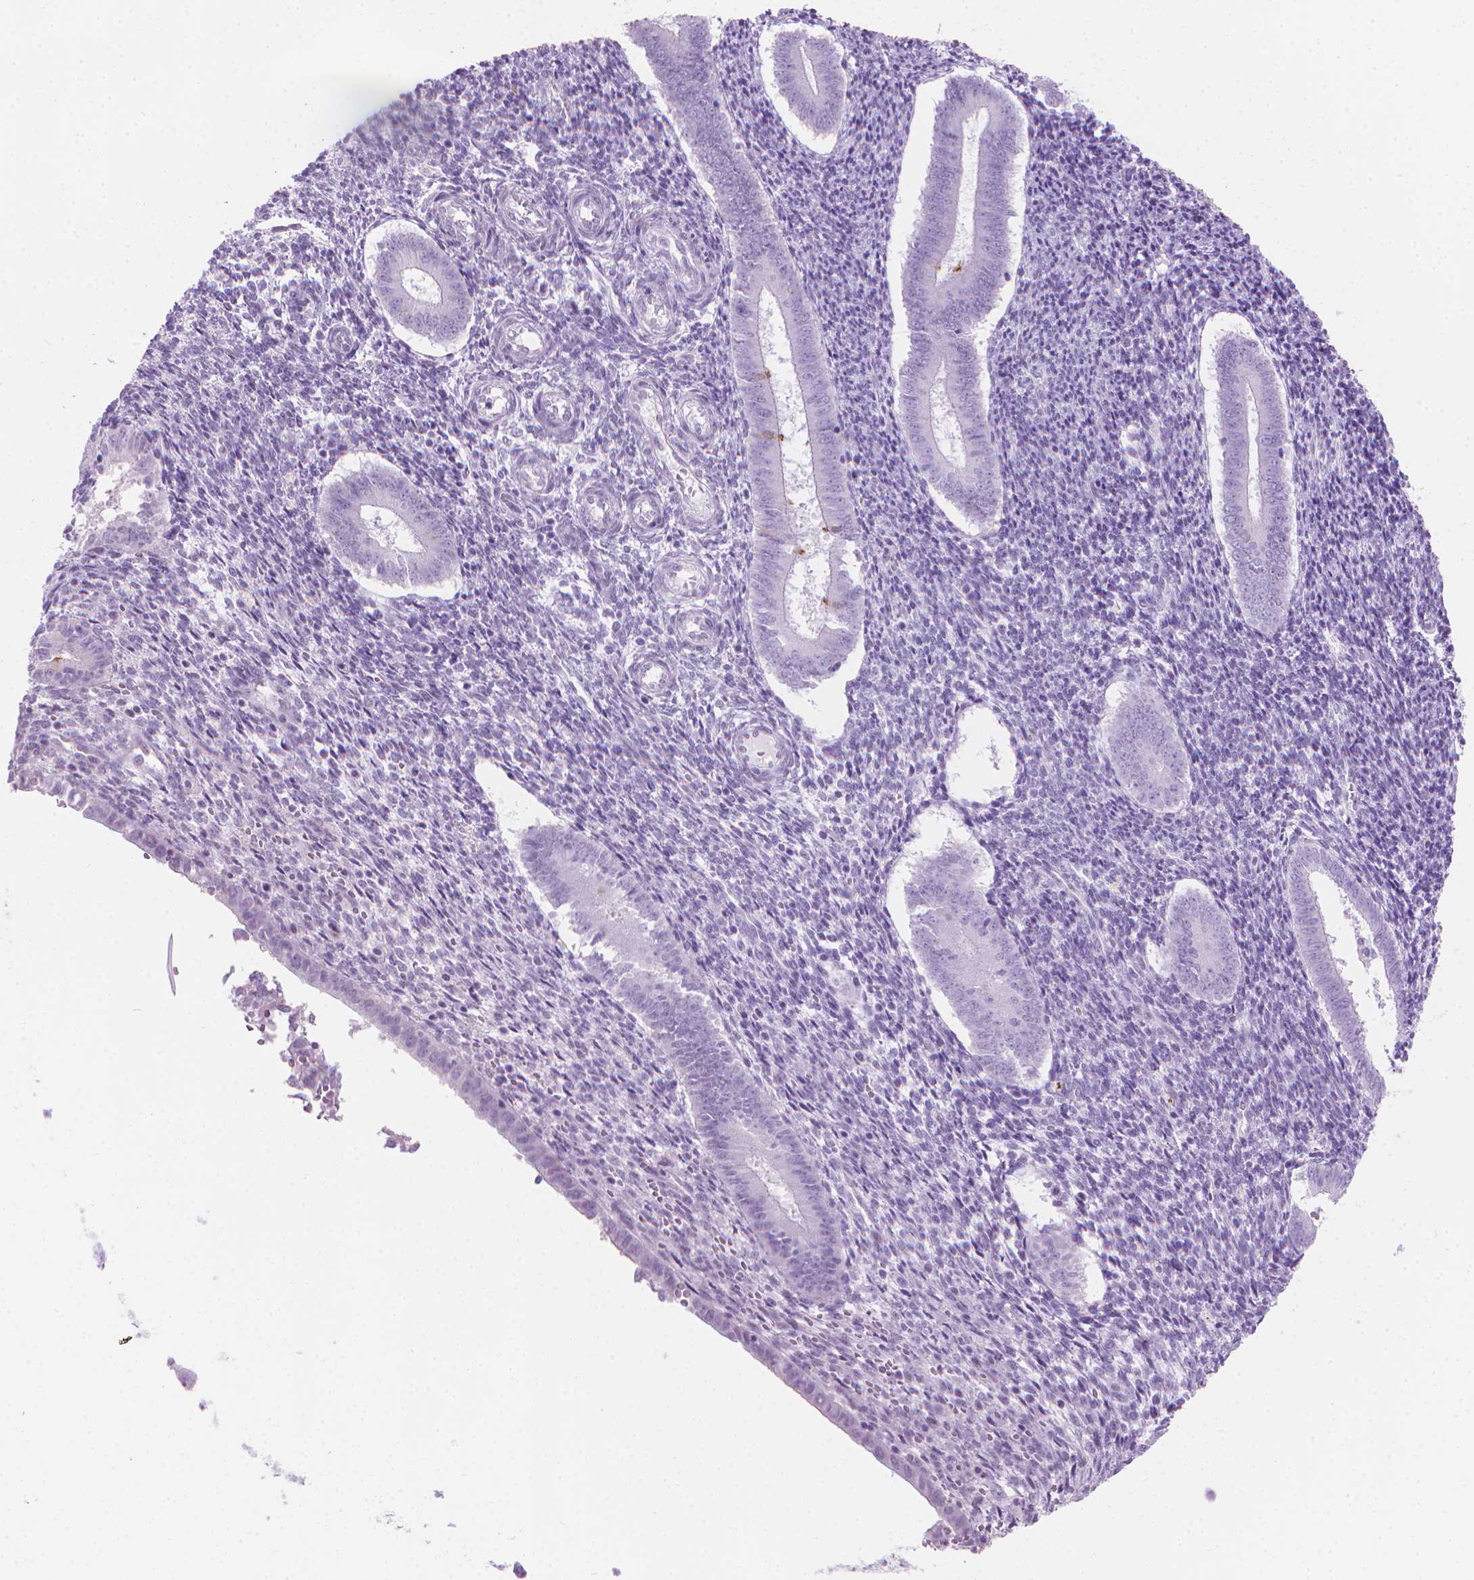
{"staining": {"intensity": "negative", "quantity": "none", "location": "none"}, "tissue": "endometrium", "cell_type": "Cells in endometrial stroma", "image_type": "normal", "snomed": [{"axis": "morphology", "description": "Normal tissue, NOS"}, {"axis": "topography", "description": "Endometrium"}], "caption": "IHC micrograph of benign endometrium stained for a protein (brown), which demonstrates no expression in cells in endometrial stroma.", "gene": "CFAP52", "patient": {"sex": "female", "age": 25}}